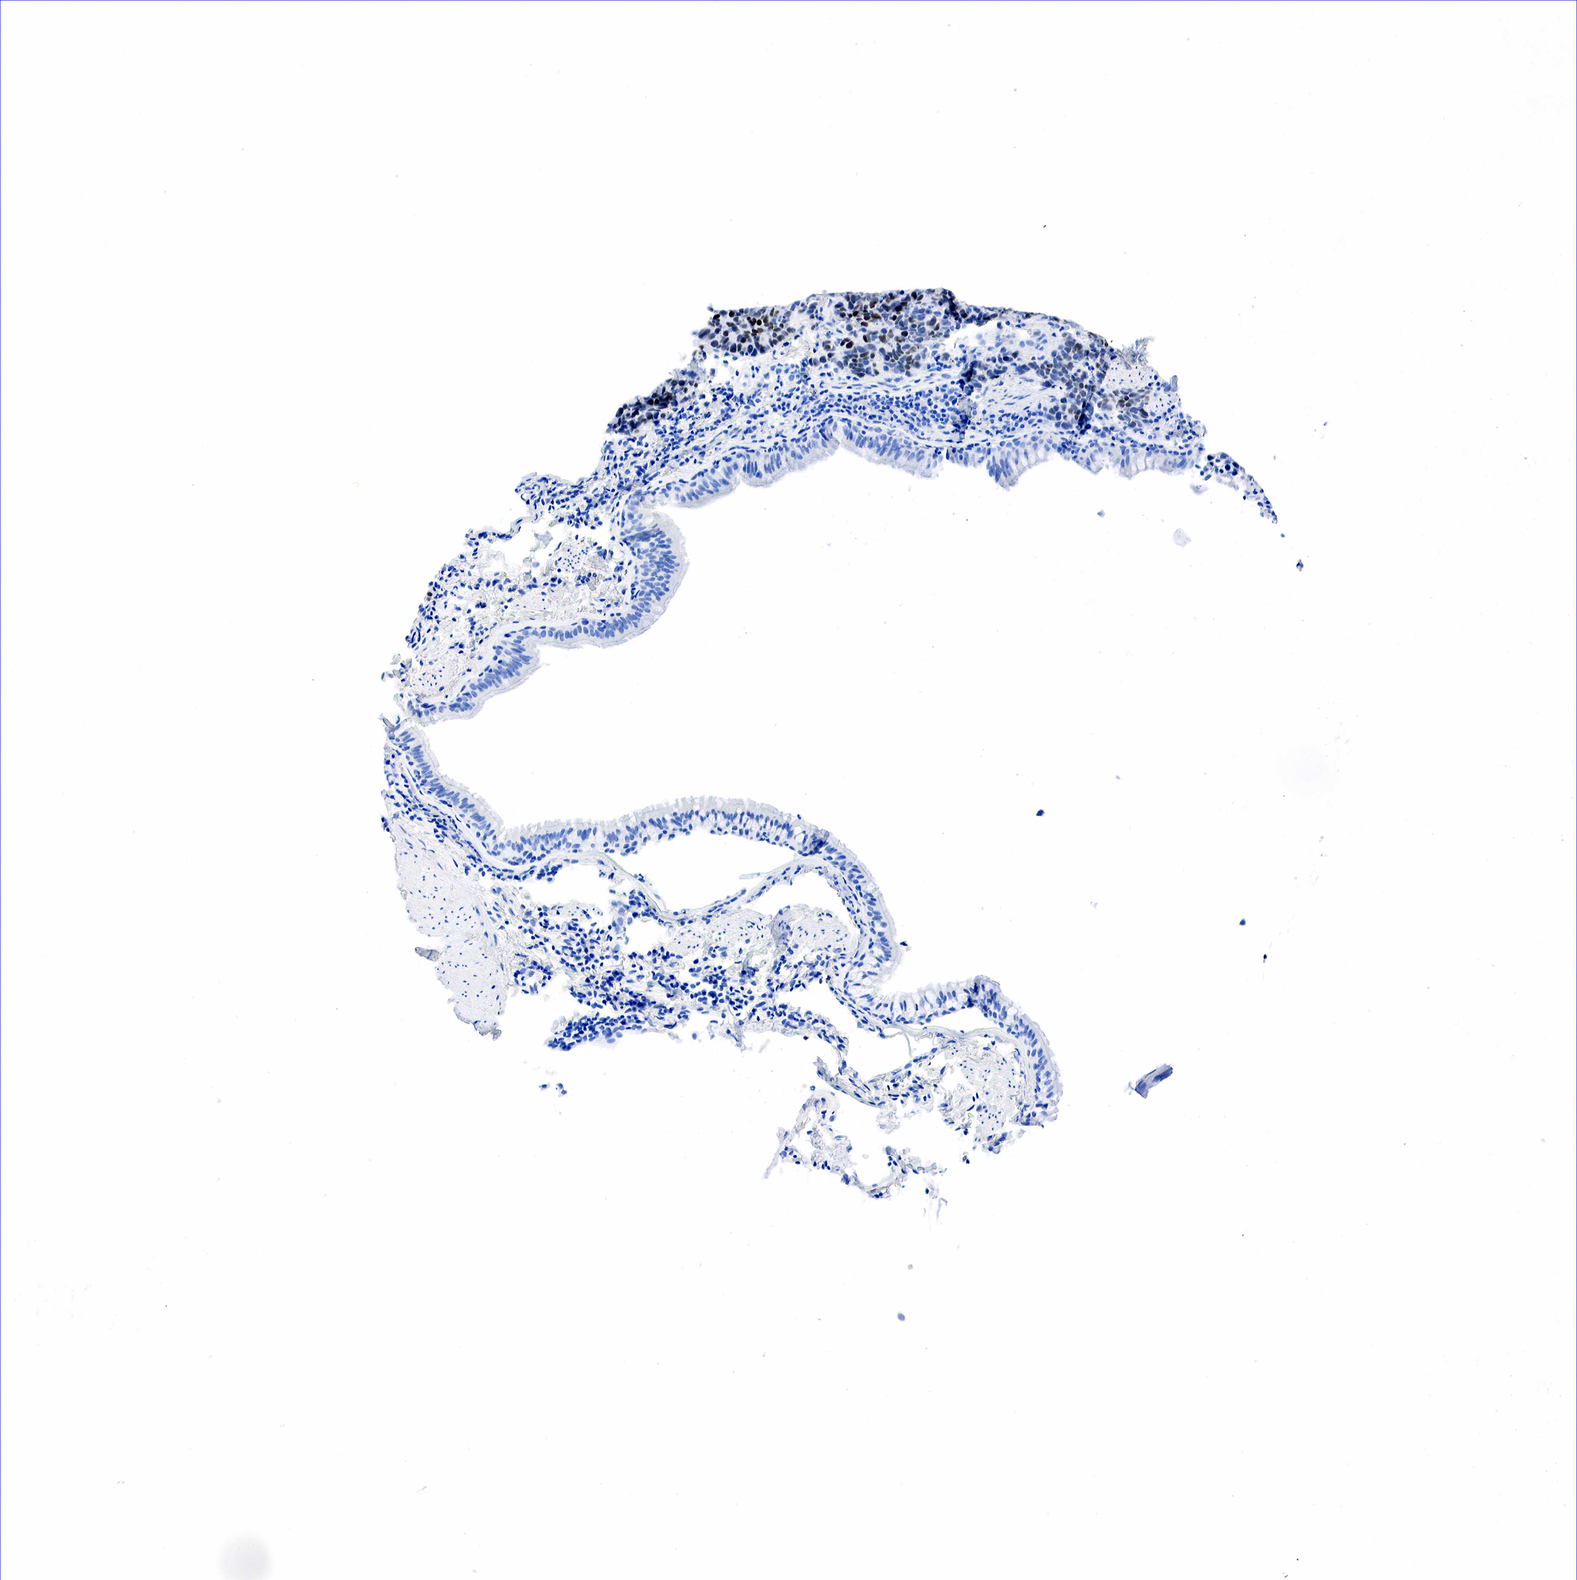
{"staining": {"intensity": "moderate", "quantity": "25%-75%", "location": "nuclear"}, "tissue": "lung cancer", "cell_type": "Tumor cells", "image_type": "cancer", "snomed": [{"axis": "morphology", "description": "Neoplasm, malignant, NOS"}, {"axis": "topography", "description": "Lung"}], "caption": "This histopathology image exhibits lung cancer (malignant neoplasm) stained with IHC to label a protein in brown. The nuclear of tumor cells show moderate positivity for the protein. Nuclei are counter-stained blue.", "gene": "NKX2-1", "patient": {"sex": "female", "age": 75}}